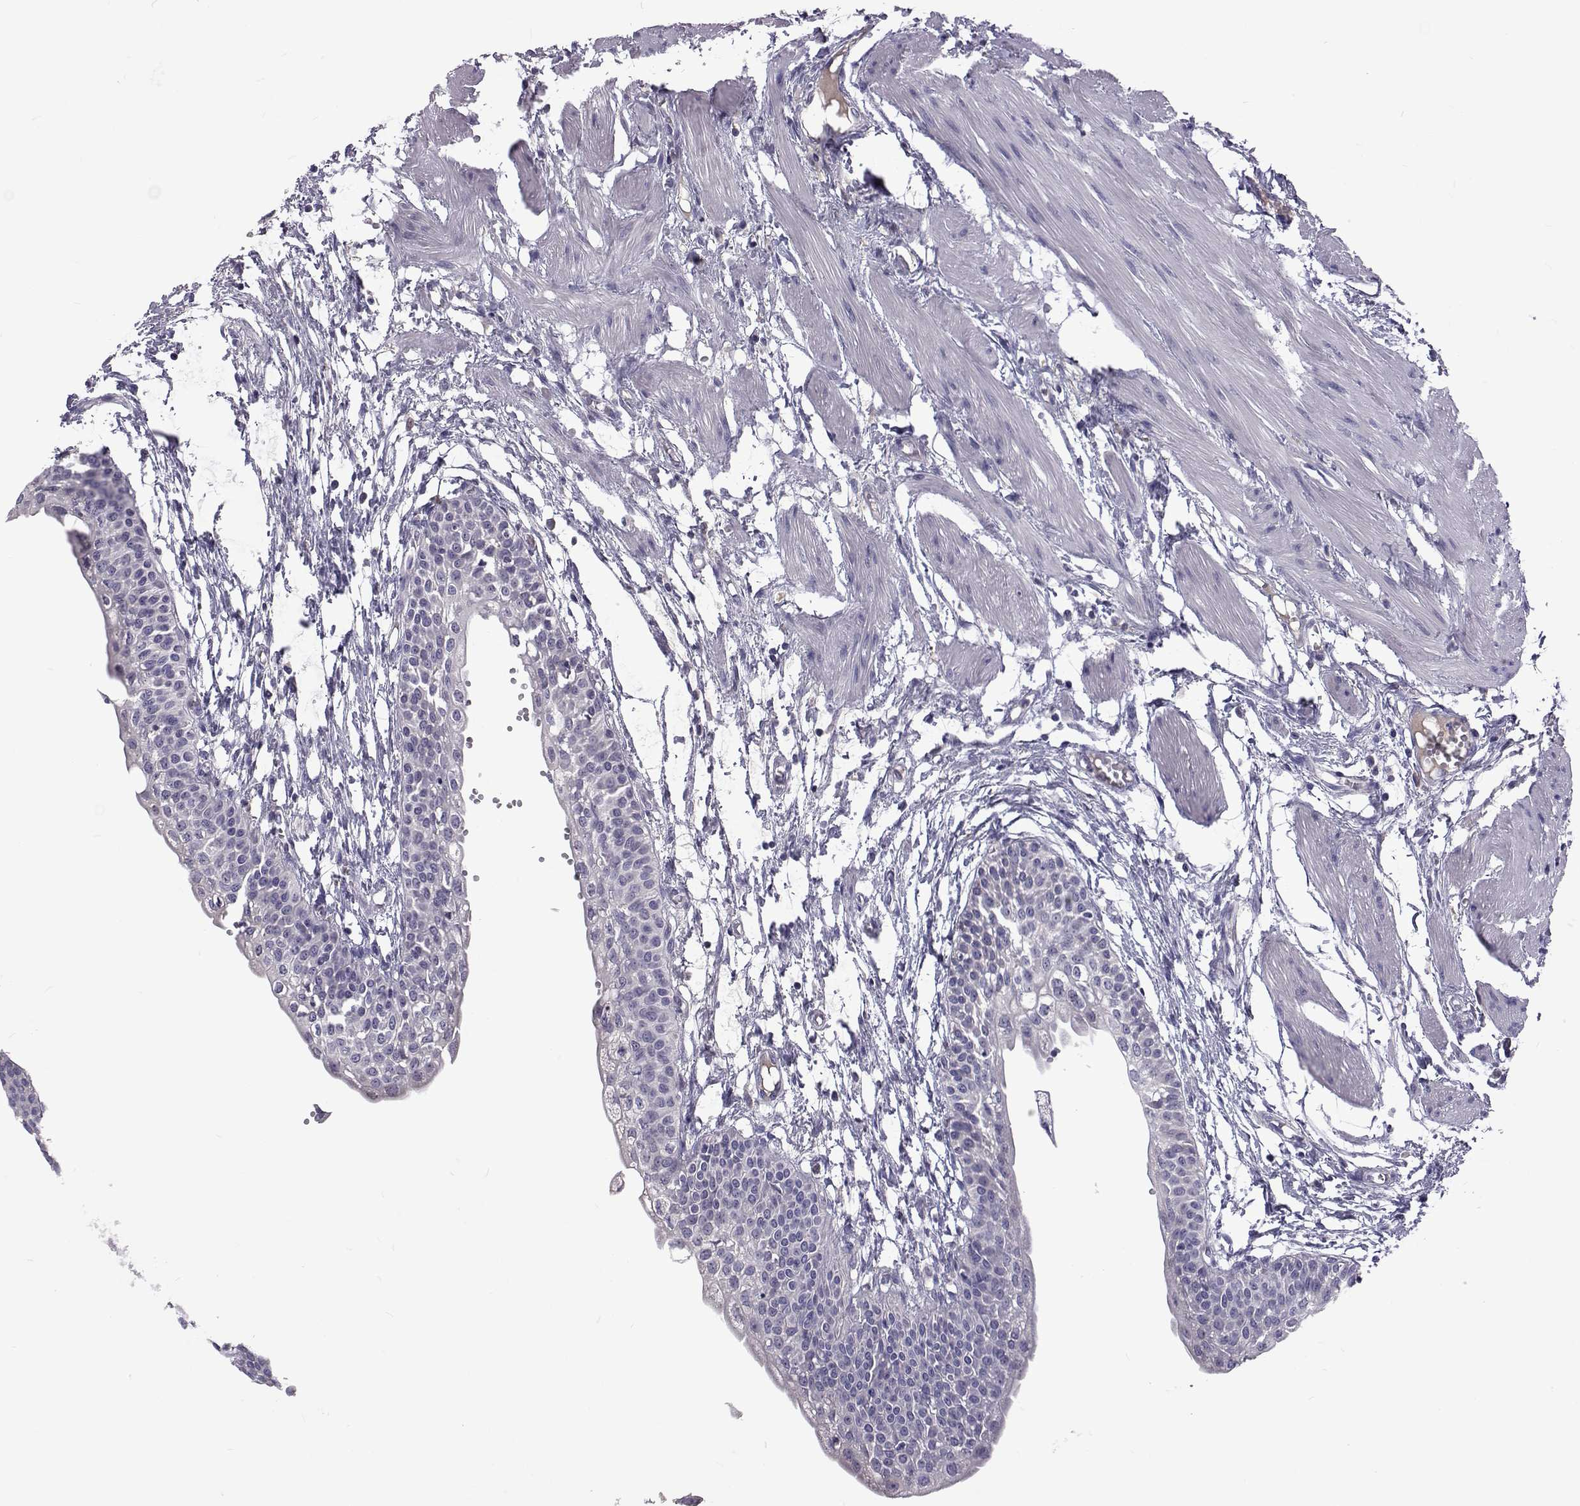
{"staining": {"intensity": "negative", "quantity": "none", "location": "none"}, "tissue": "urinary bladder", "cell_type": "Urothelial cells", "image_type": "normal", "snomed": [{"axis": "morphology", "description": "Normal tissue, NOS"}, {"axis": "topography", "description": "Urinary bladder"}, {"axis": "topography", "description": "Peripheral nerve tissue"}], "caption": "Immunohistochemical staining of unremarkable urinary bladder displays no significant staining in urothelial cells. The staining is performed using DAB (3,3'-diaminobenzidine) brown chromogen with nuclei counter-stained in using hematoxylin.", "gene": "TCF15", "patient": {"sex": "male", "age": 55}}